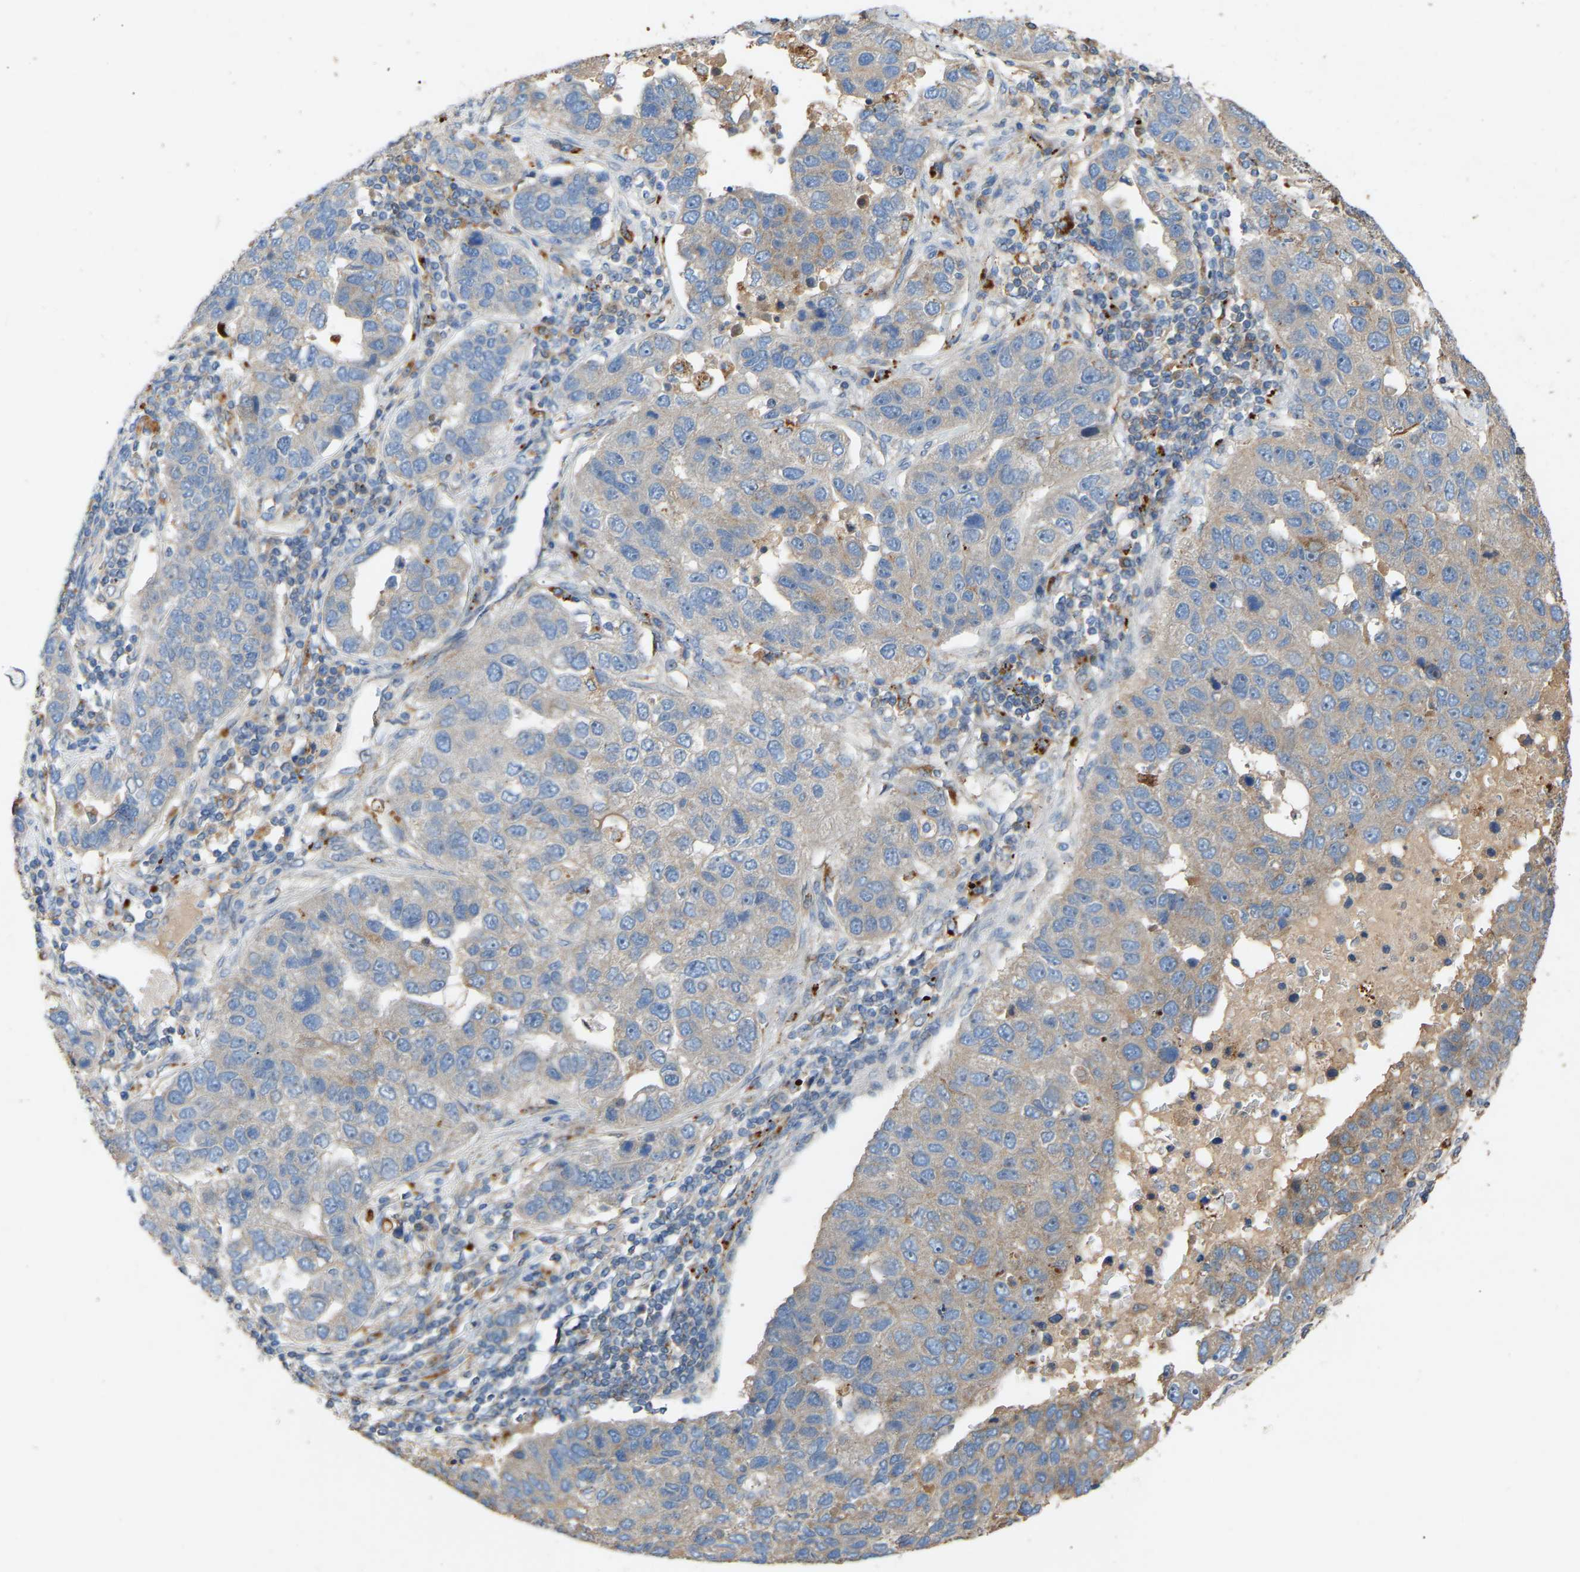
{"staining": {"intensity": "weak", "quantity": "<25%", "location": "cytoplasmic/membranous"}, "tissue": "pancreatic cancer", "cell_type": "Tumor cells", "image_type": "cancer", "snomed": [{"axis": "morphology", "description": "Adenocarcinoma, NOS"}, {"axis": "topography", "description": "Pancreas"}], "caption": "An IHC photomicrograph of pancreatic cancer is shown. There is no staining in tumor cells of pancreatic cancer.", "gene": "RGP1", "patient": {"sex": "female", "age": 61}}